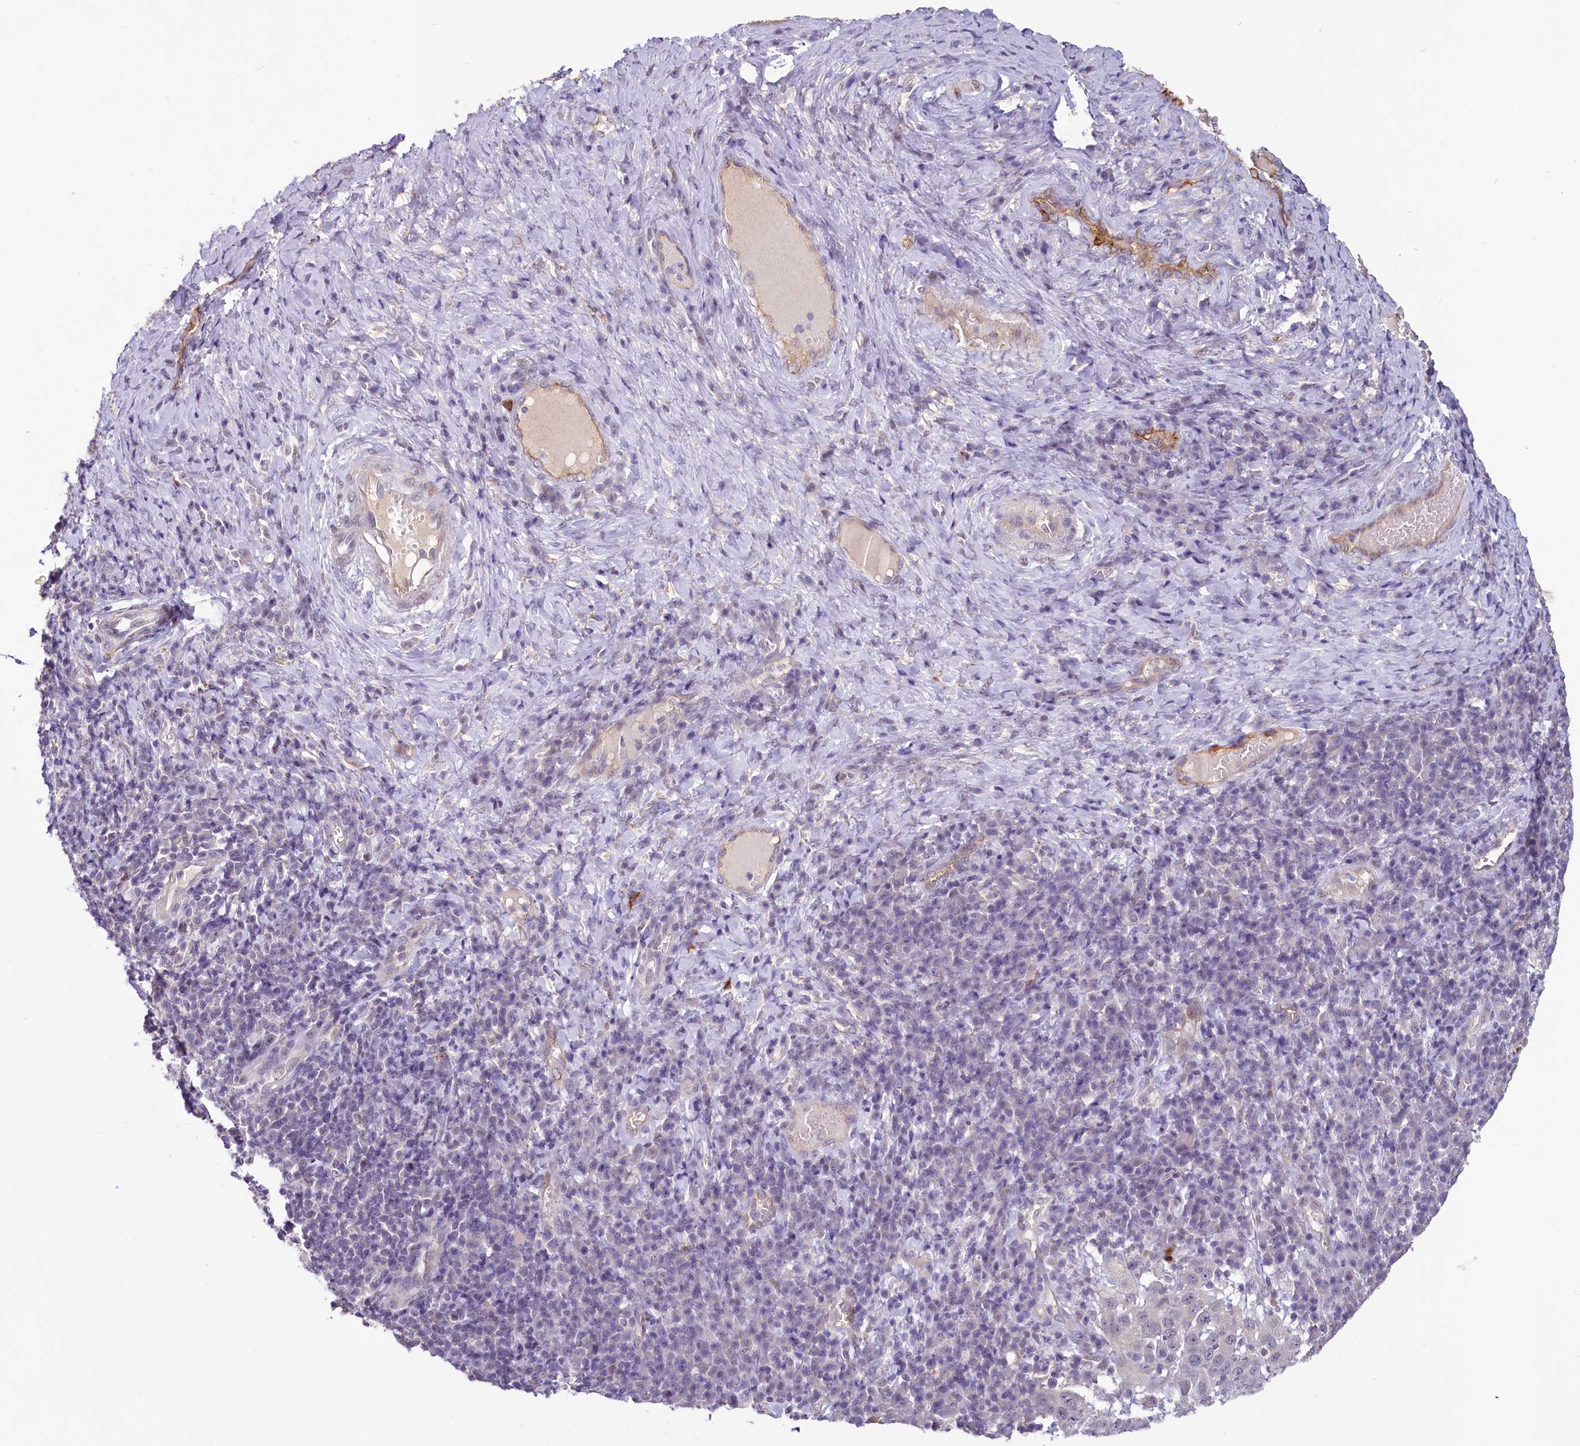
{"staining": {"intensity": "negative", "quantity": "none", "location": "none"}, "tissue": "cervical cancer", "cell_type": "Tumor cells", "image_type": "cancer", "snomed": [{"axis": "morphology", "description": "Squamous cell carcinoma, NOS"}, {"axis": "topography", "description": "Cervix"}], "caption": "The micrograph reveals no significant expression in tumor cells of cervical cancer.", "gene": "PROCR", "patient": {"sex": "female", "age": 46}}